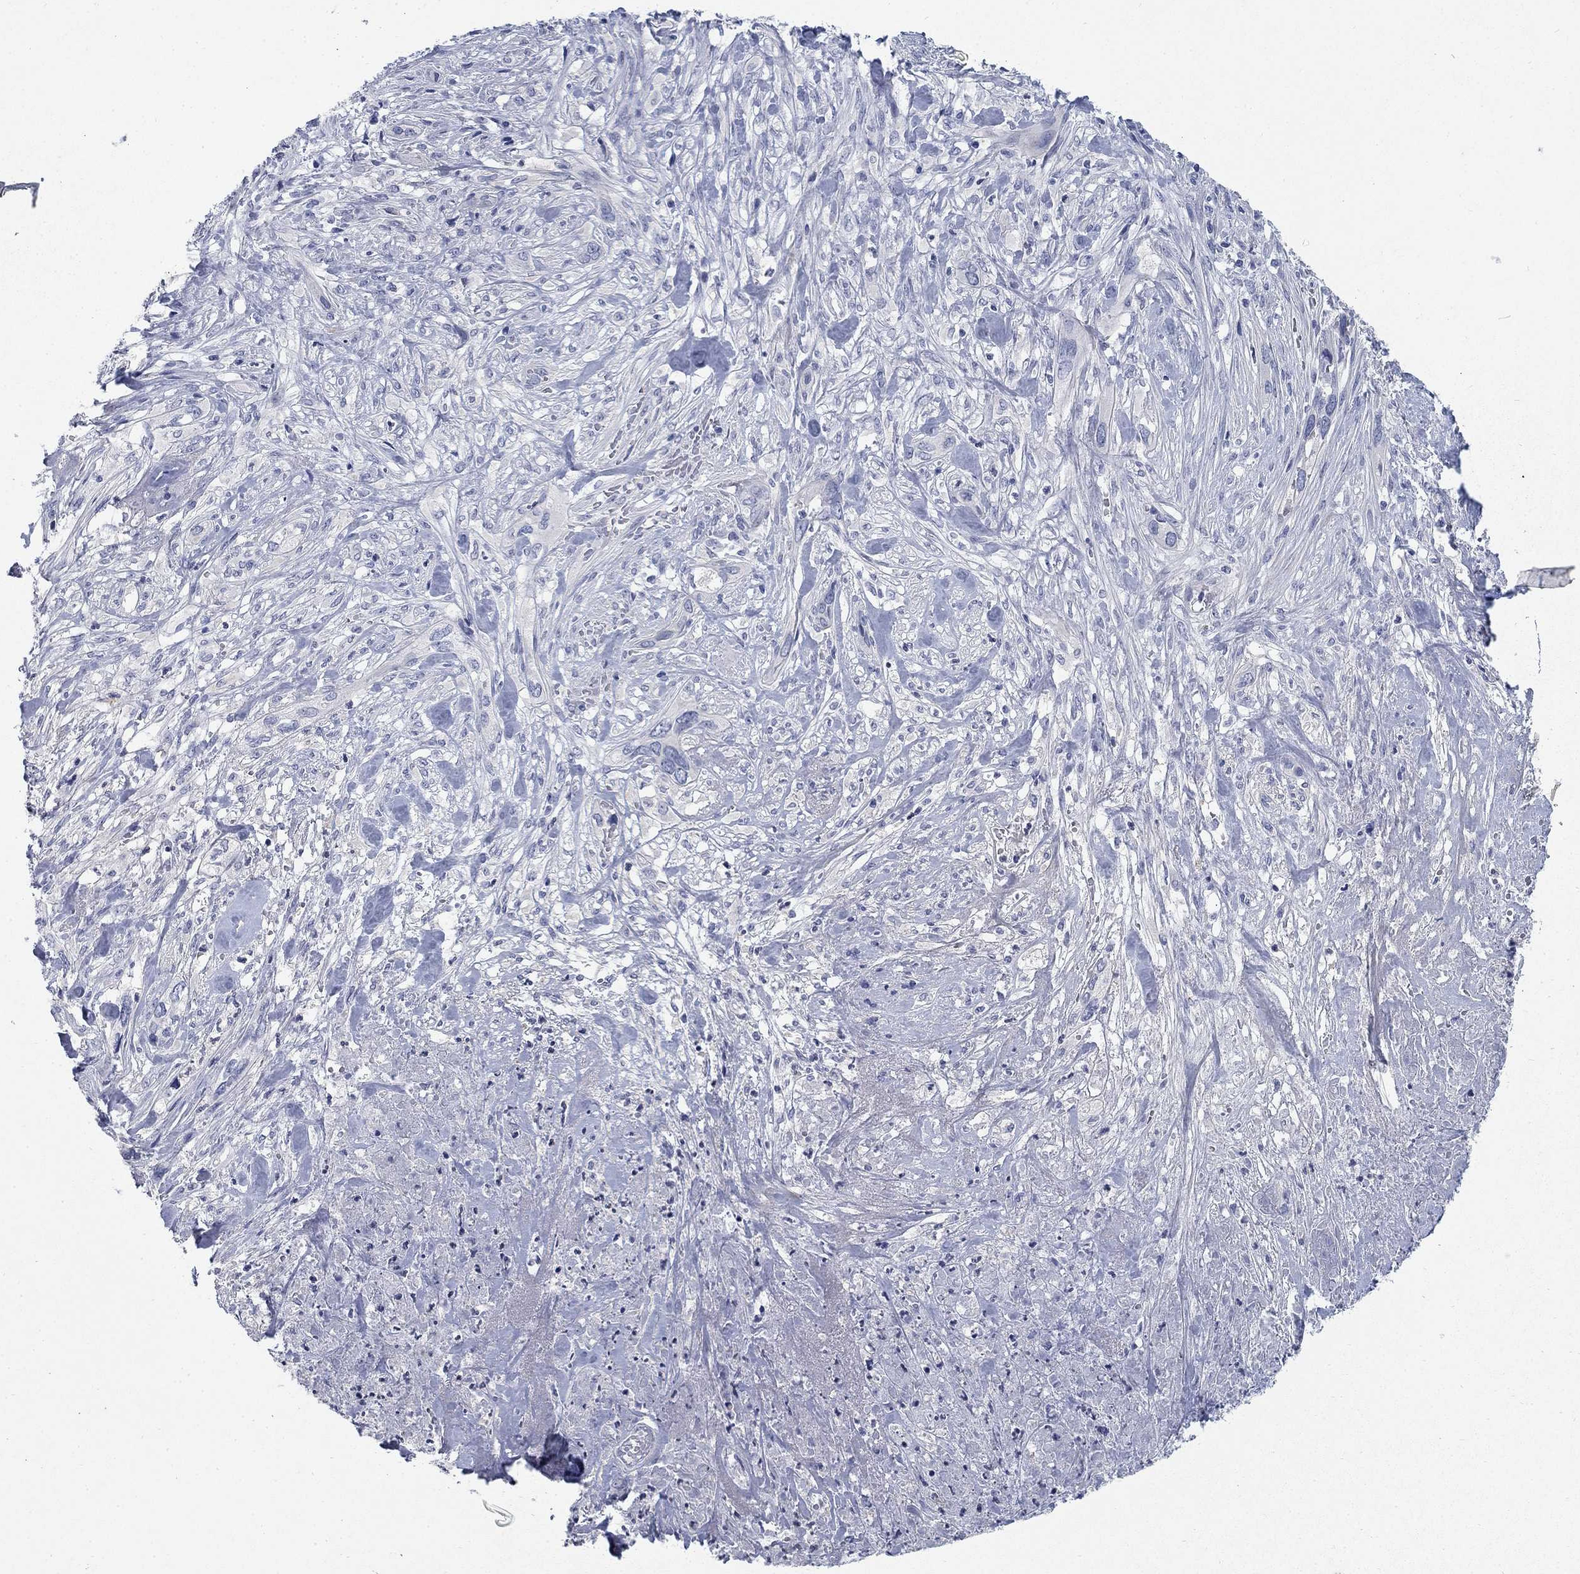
{"staining": {"intensity": "negative", "quantity": "none", "location": "none"}, "tissue": "cervical cancer", "cell_type": "Tumor cells", "image_type": "cancer", "snomed": [{"axis": "morphology", "description": "Squamous cell carcinoma, NOS"}, {"axis": "topography", "description": "Cervix"}], "caption": "Cervical cancer stained for a protein using IHC reveals no positivity tumor cells.", "gene": "TMEM249", "patient": {"sex": "female", "age": 57}}